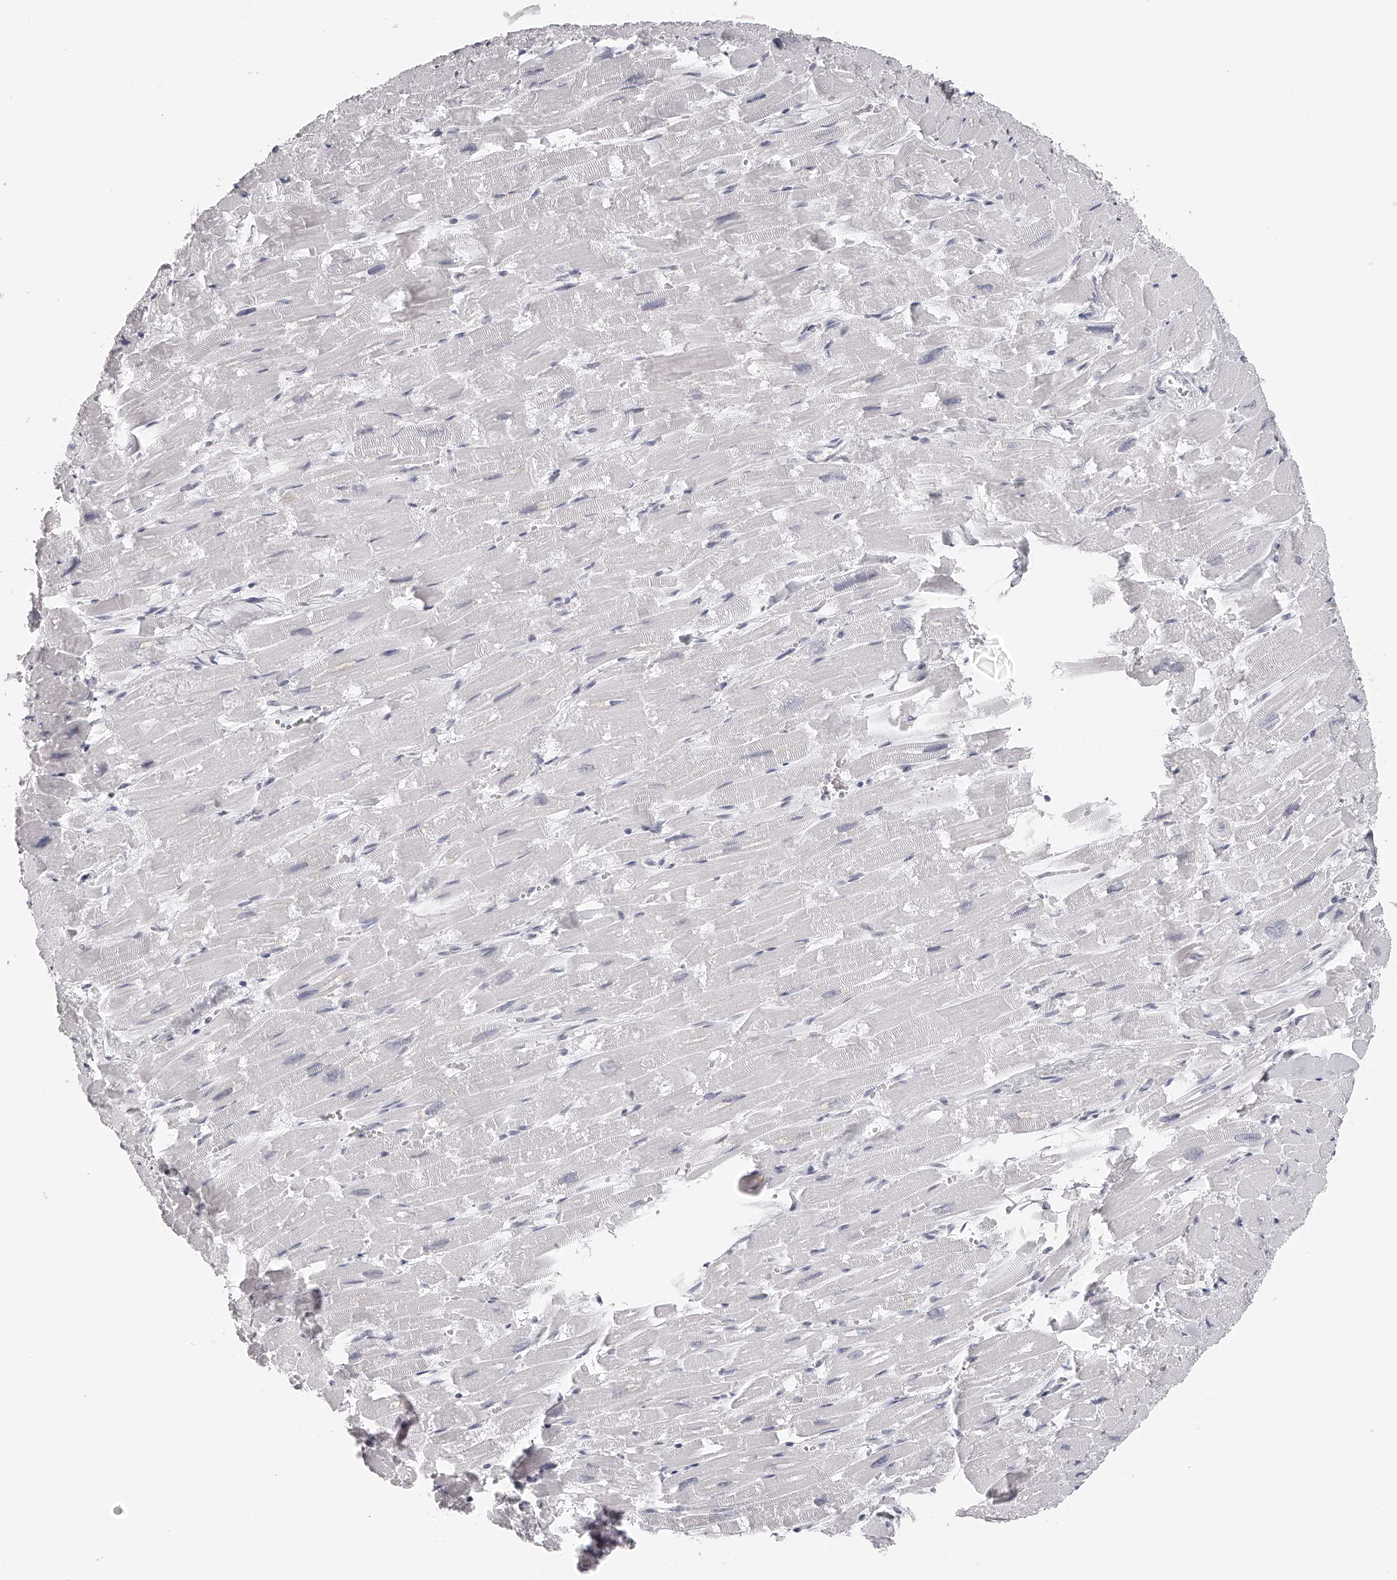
{"staining": {"intensity": "negative", "quantity": "none", "location": "none"}, "tissue": "heart muscle", "cell_type": "Cardiomyocytes", "image_type": "normal", "snomed": [{"axis": "morphology", "description": "Normal tissue, NOS"}, {"axis": "topography", "description": "Heart"}], "caption": "Normal heart muscle was stained to show a protein in brown. There is no significant positivity in cardiomyocytes. (DAB immunohistochemistry (IHC) with hematoxylin counter stain).", "gene": "SEC11C", "patient": {"sex": "male", "age": 54}}